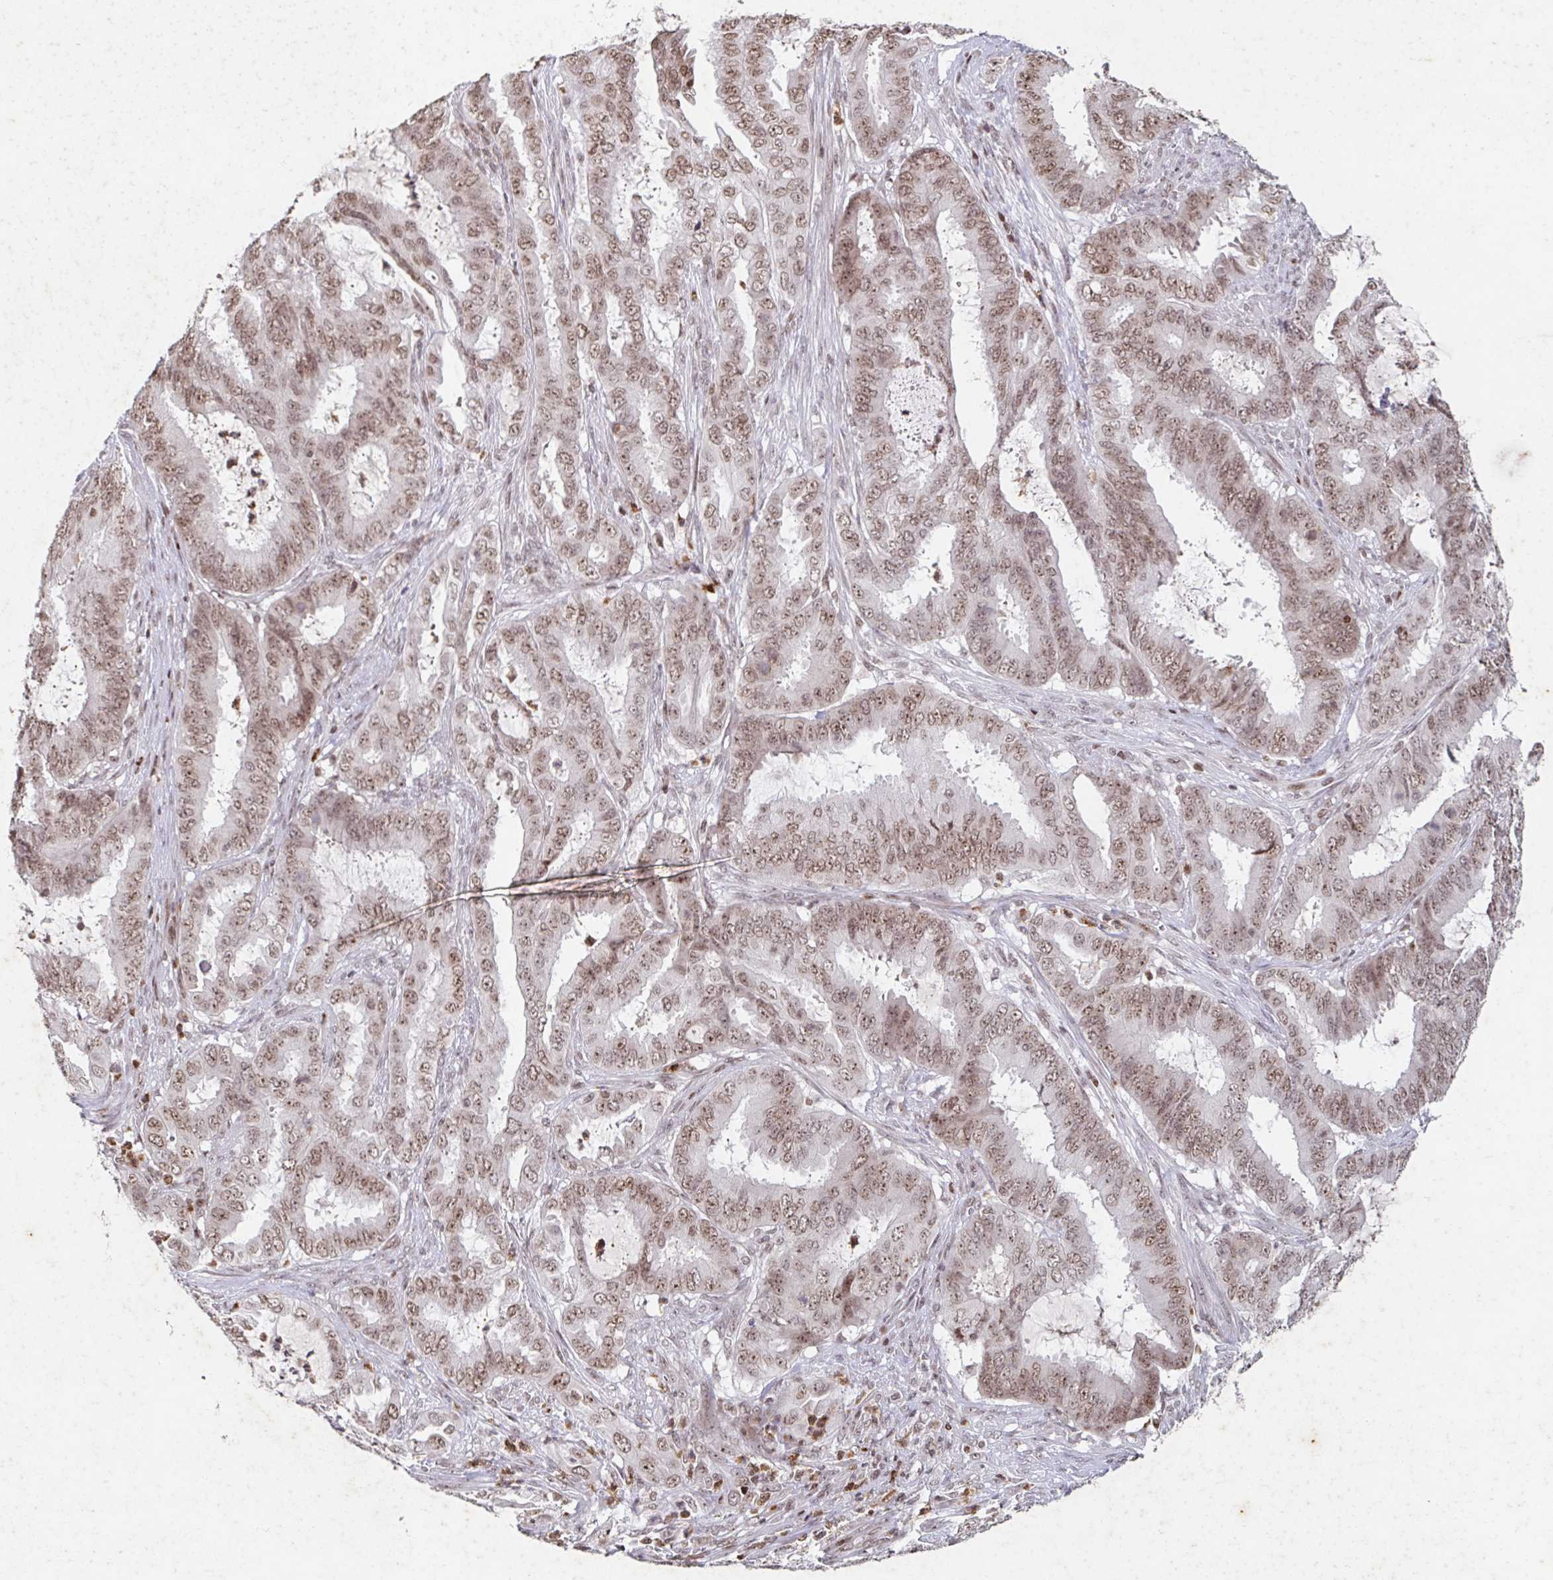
{"staining": {"intensity": "moderate", "quantity": ">75%", "location": "nuclear"}, "tissue": "endometrial cancer", "cell_type": "Tumor cells", "image_type": "cancer", "snomed": [{"axis": "morphology", "description": "Adenocarcinoma, NOS"}, {"axis": "topography", "description": "Endometrium"}], "caption": "Endometrial cancer stained with a protein marker reveals moderate staining in tumor cells.", "gene": "C19orf53", "patient": {"sex": "female", "age": 51}}